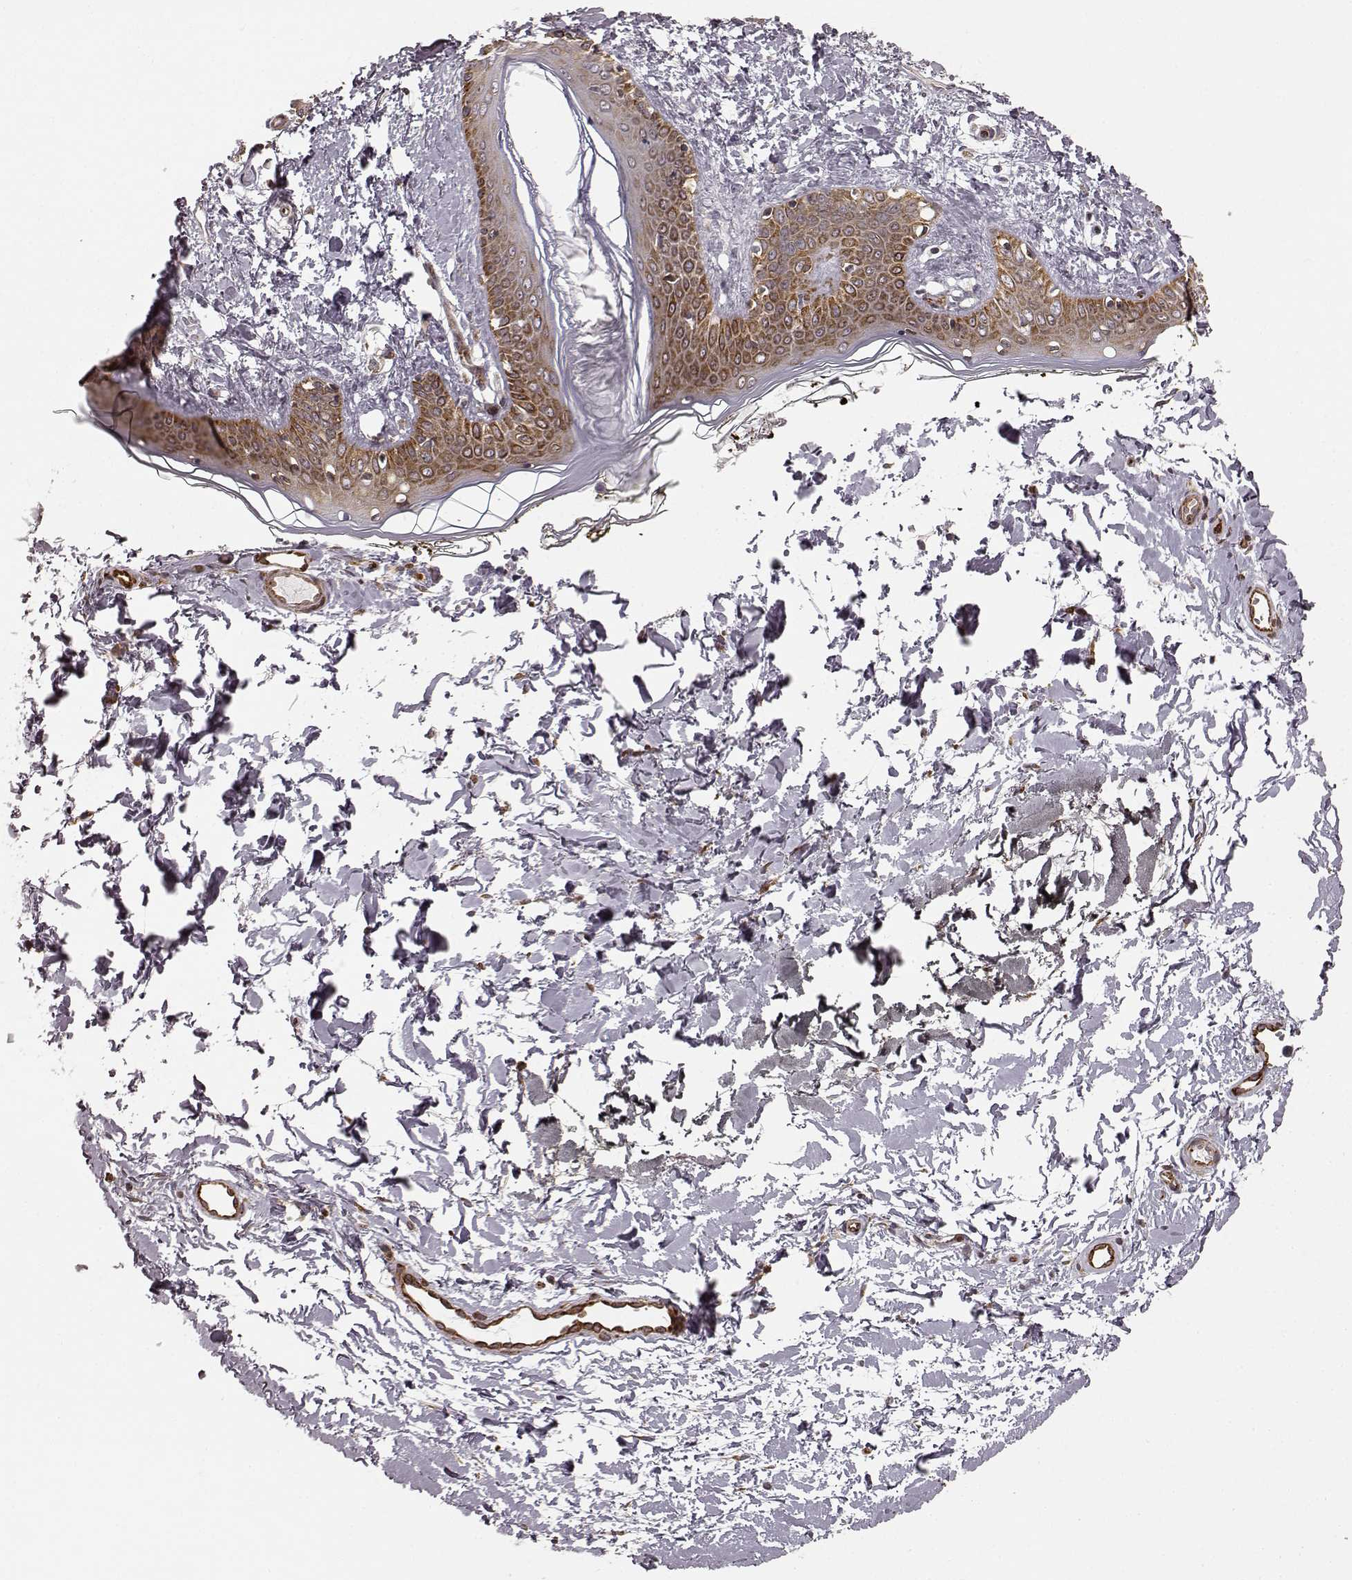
{"staining": {"intensity": "negative", "quantity": "none", "location": "none"}, "tissue": "skin", "cell_type": "Fibroblasts", "image_type": "normal", "snomed": [{"axis": "morphology", "description": "Normal tissue, NOS"}, {"axis": "topography", "description": "Skin"}], "caption": "A histopathology image of skin stained for a protein shows no brown staining in fibroblasts.", "gene": "TMEM14A", "patient": {"sex": "female", "age": 34}}